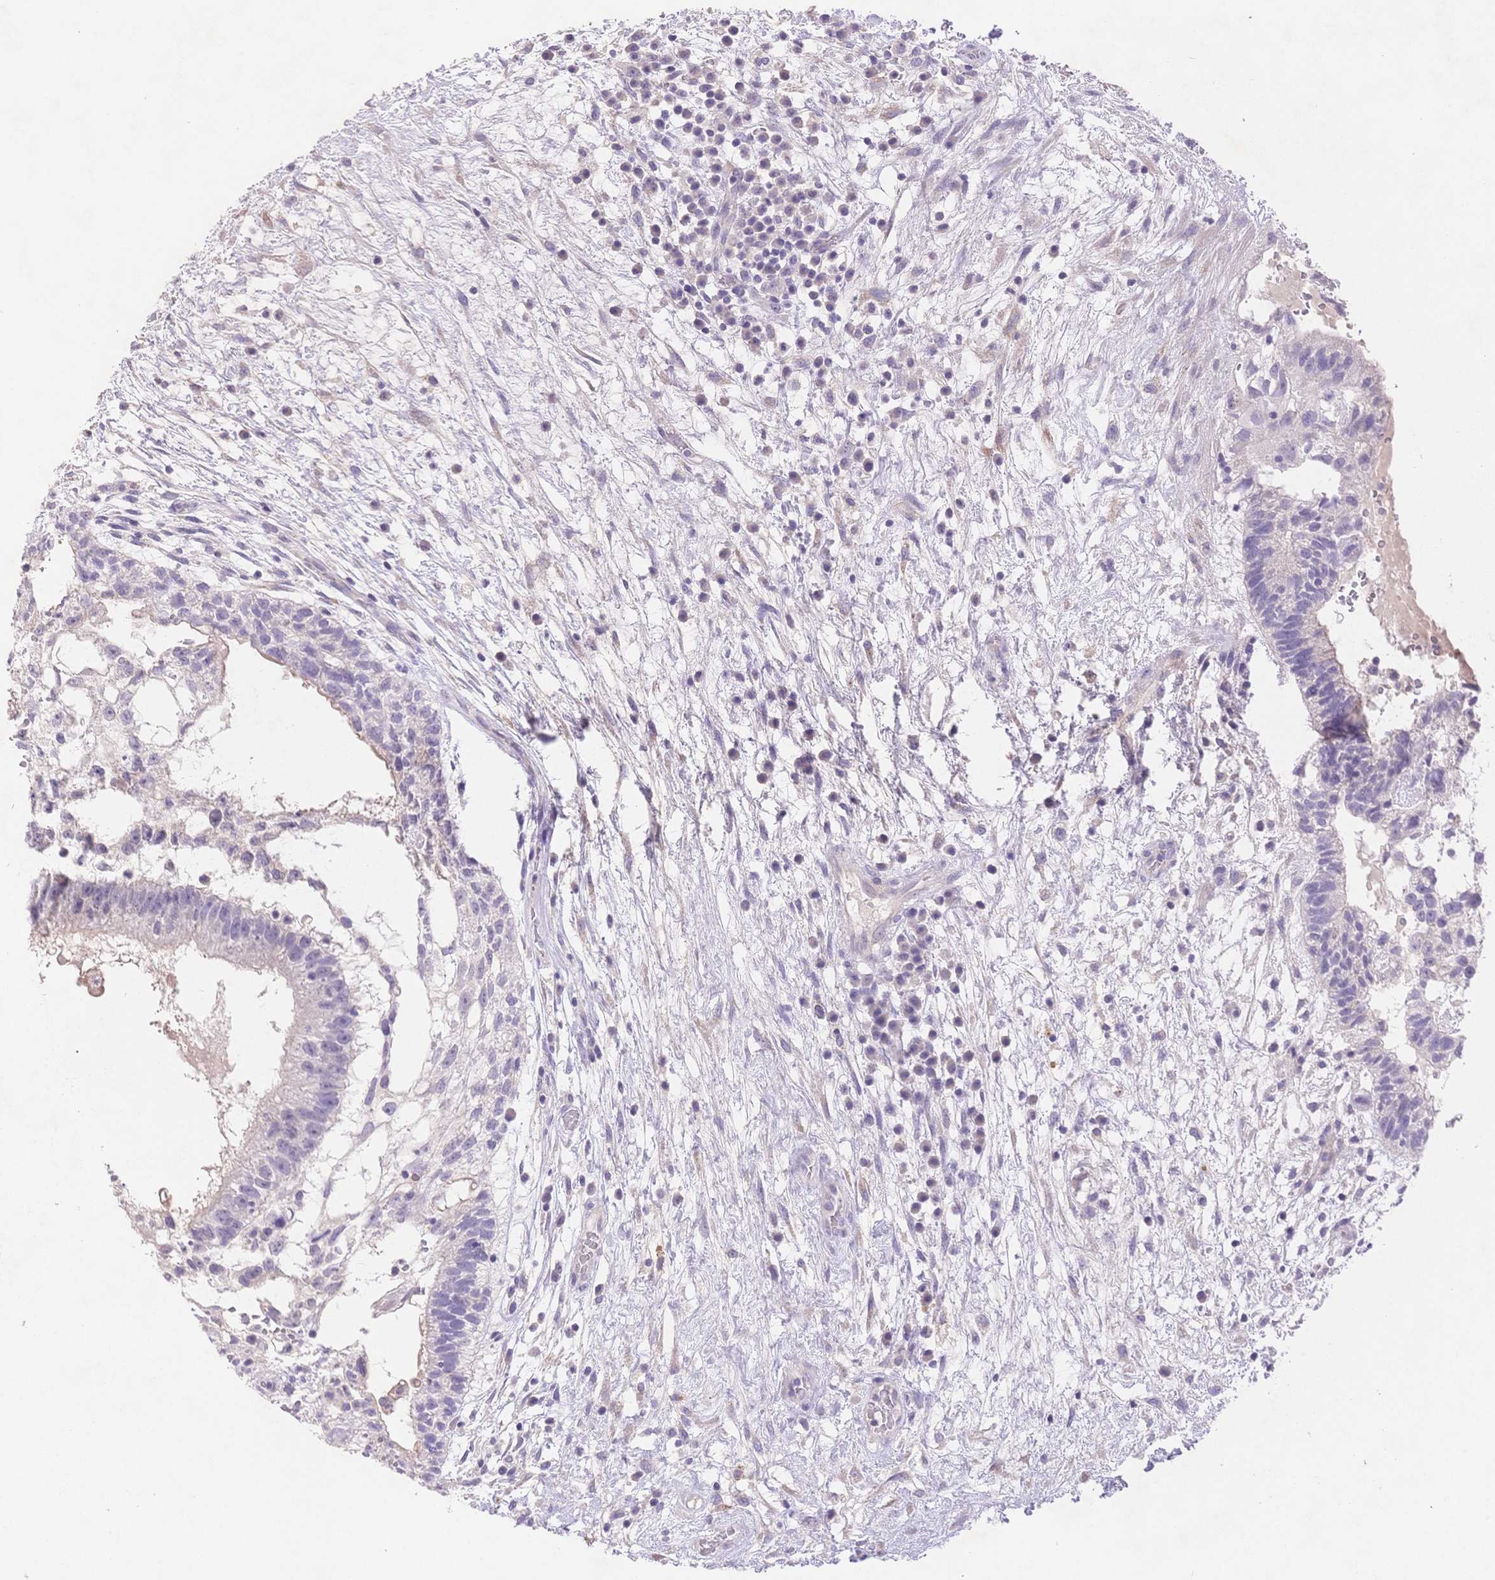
{"staining": {"intensity": "negative", "quantity": "none", "location": "none"}, "tissue": "testis cancer", "cell_type": "Tumor cells", "image_type": "cancer", "snomed": [{"axis": "morphology", "description": "Normal tissue, NOS"}, {"axis": "morphology", "description": "Carcinoma, Embryonal, NOS"}, {"axis": "topography", "description": "Testis"}], "caption": "Tumor cells show no significant positivity in testis cancer.", "gene": "MYOM1", "patient": {"sex": "male", "age": 32}}